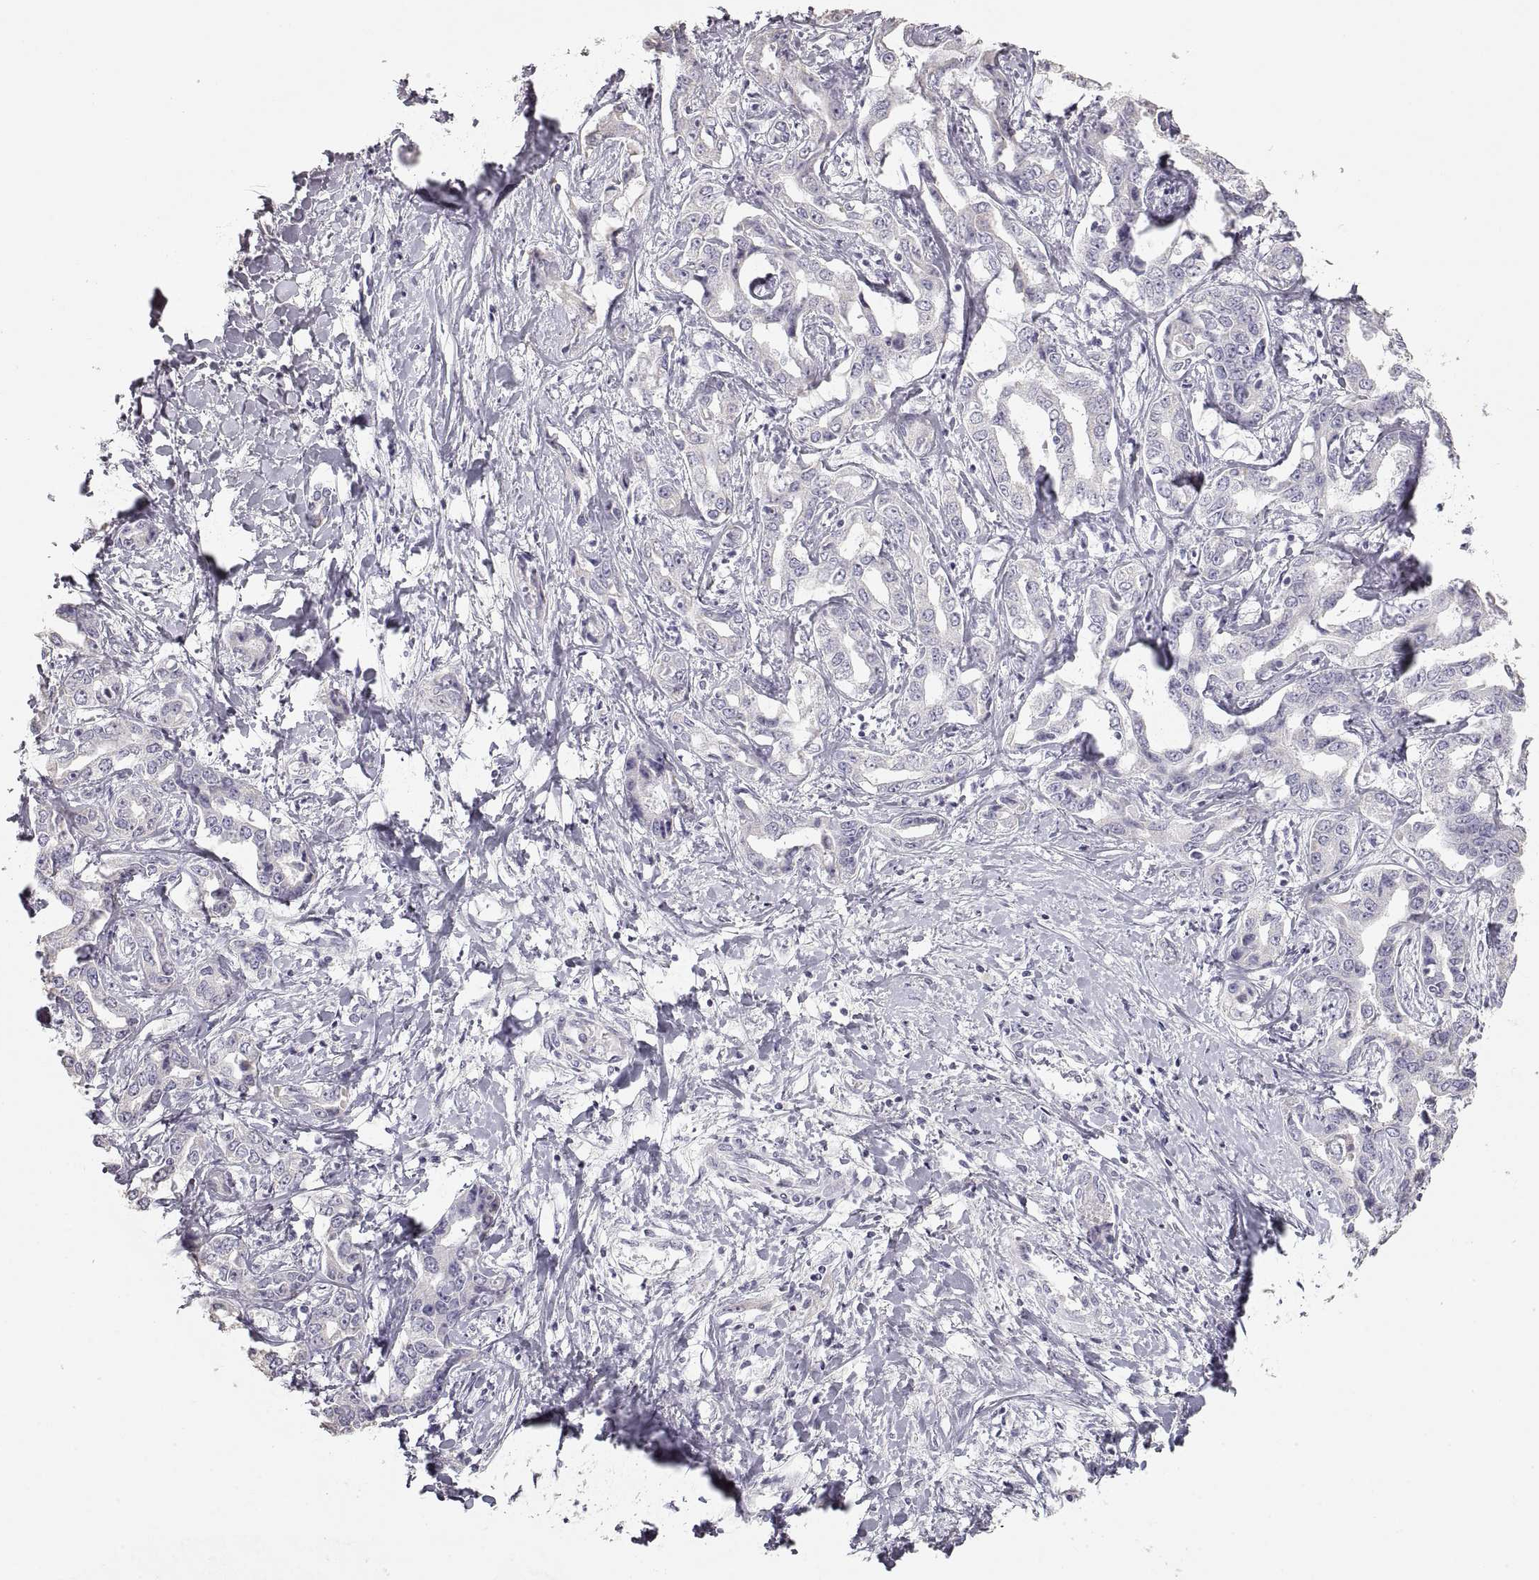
{"staining": {"intensity": "negative", "quantity": "none", "location": "none"}, "tissue": "liver cancer", "cell_type": "Tumor cells", "image_type": "cancer", "snomed": [{"axis": "morphology", "description": "Cholangiocarcinoma"}, {"axis": "topography", "description": "Liver"}], "caption": "IHC histopathology image of neoplastic tissue: liver cancer stained with DAB (3,3'-diaminobenzidine) displays no significant protein expression in tumor cells. (DAB (3,3'-diaminobenzidine) immunohistochemistry, high magnification).", "gene": "ZP3", "patient": {"sex": "male", "age": 59}}